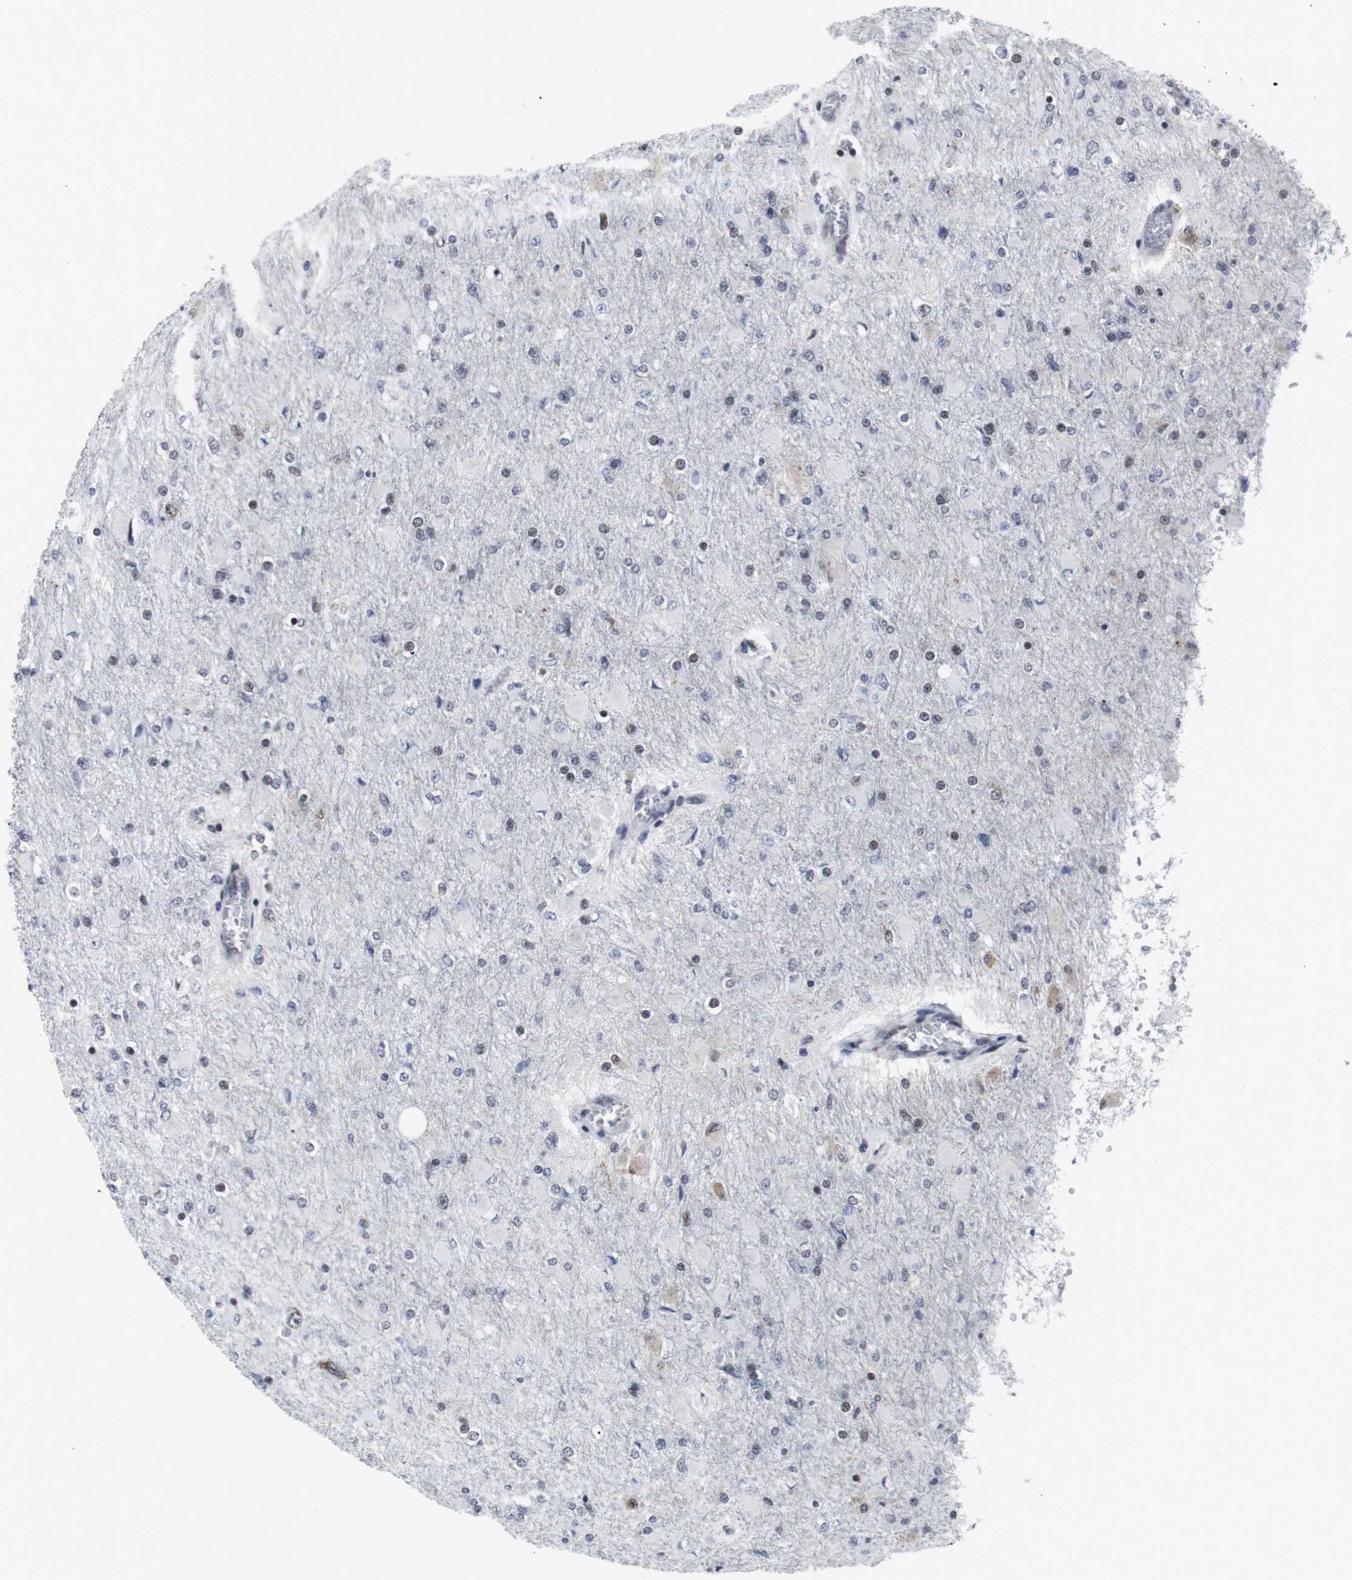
{"staining": {"intensity": "moderate", "quantity": "<25%", "location": "cytoplasmic/membranous"}, "tissue": "glioma", "cell_type": "Tumor cells", "image_type": "cancer", "snomed": [{"axis": "morphology", "description": "Glioma, malignant, High grade"}, {"axis": "topography", "description": "Cerebral cortex"}], "caption": "Immunohistochemistry (IHC) histopathology image of human glioma stained for a protein (brown), which displays low levels of moderate cytoplasmic/membranous expression in about <25% of tumor cells.", "gene": "MLH1", "patient": {"sex": "female", "age": 36}}